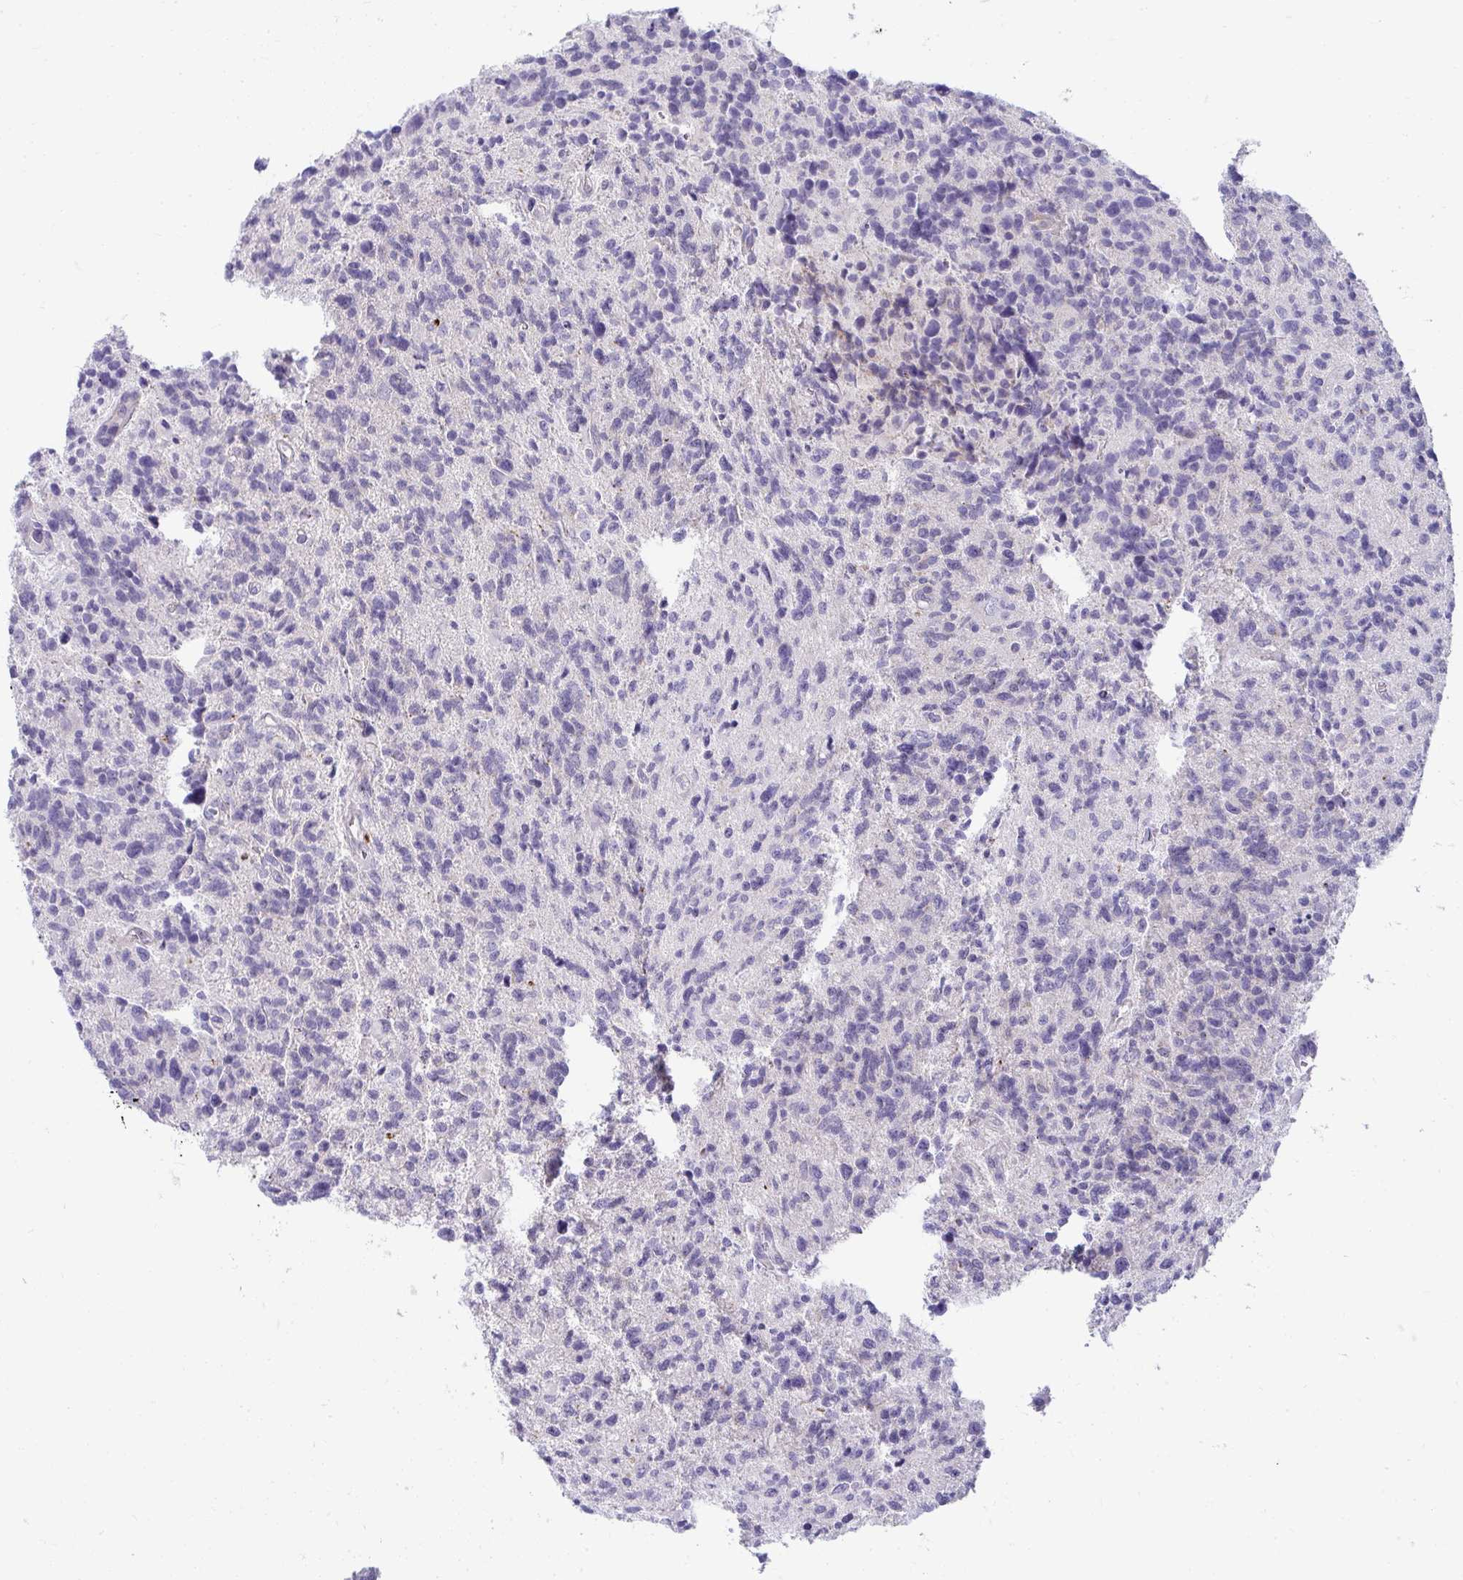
{"staining": {"intensity": "negative", "quantity": "none", "location": "none"}, "tissue": "glioma", "cell_type": "Tumor cells", "image_type": "cancer", "snomed": [{"axis": "morphology", "description": "Glioma, malignant, High grade"}, {"axis": "topography", "description": "Brain"}], "caption": "There is no significant staining in tumor cells of malignant high-grade glioma. (Immunohistochemistry, brightfield microscopy, high magnification).", "gene": "VPS4B", "patient": {"sex": "male", "age": 29}}